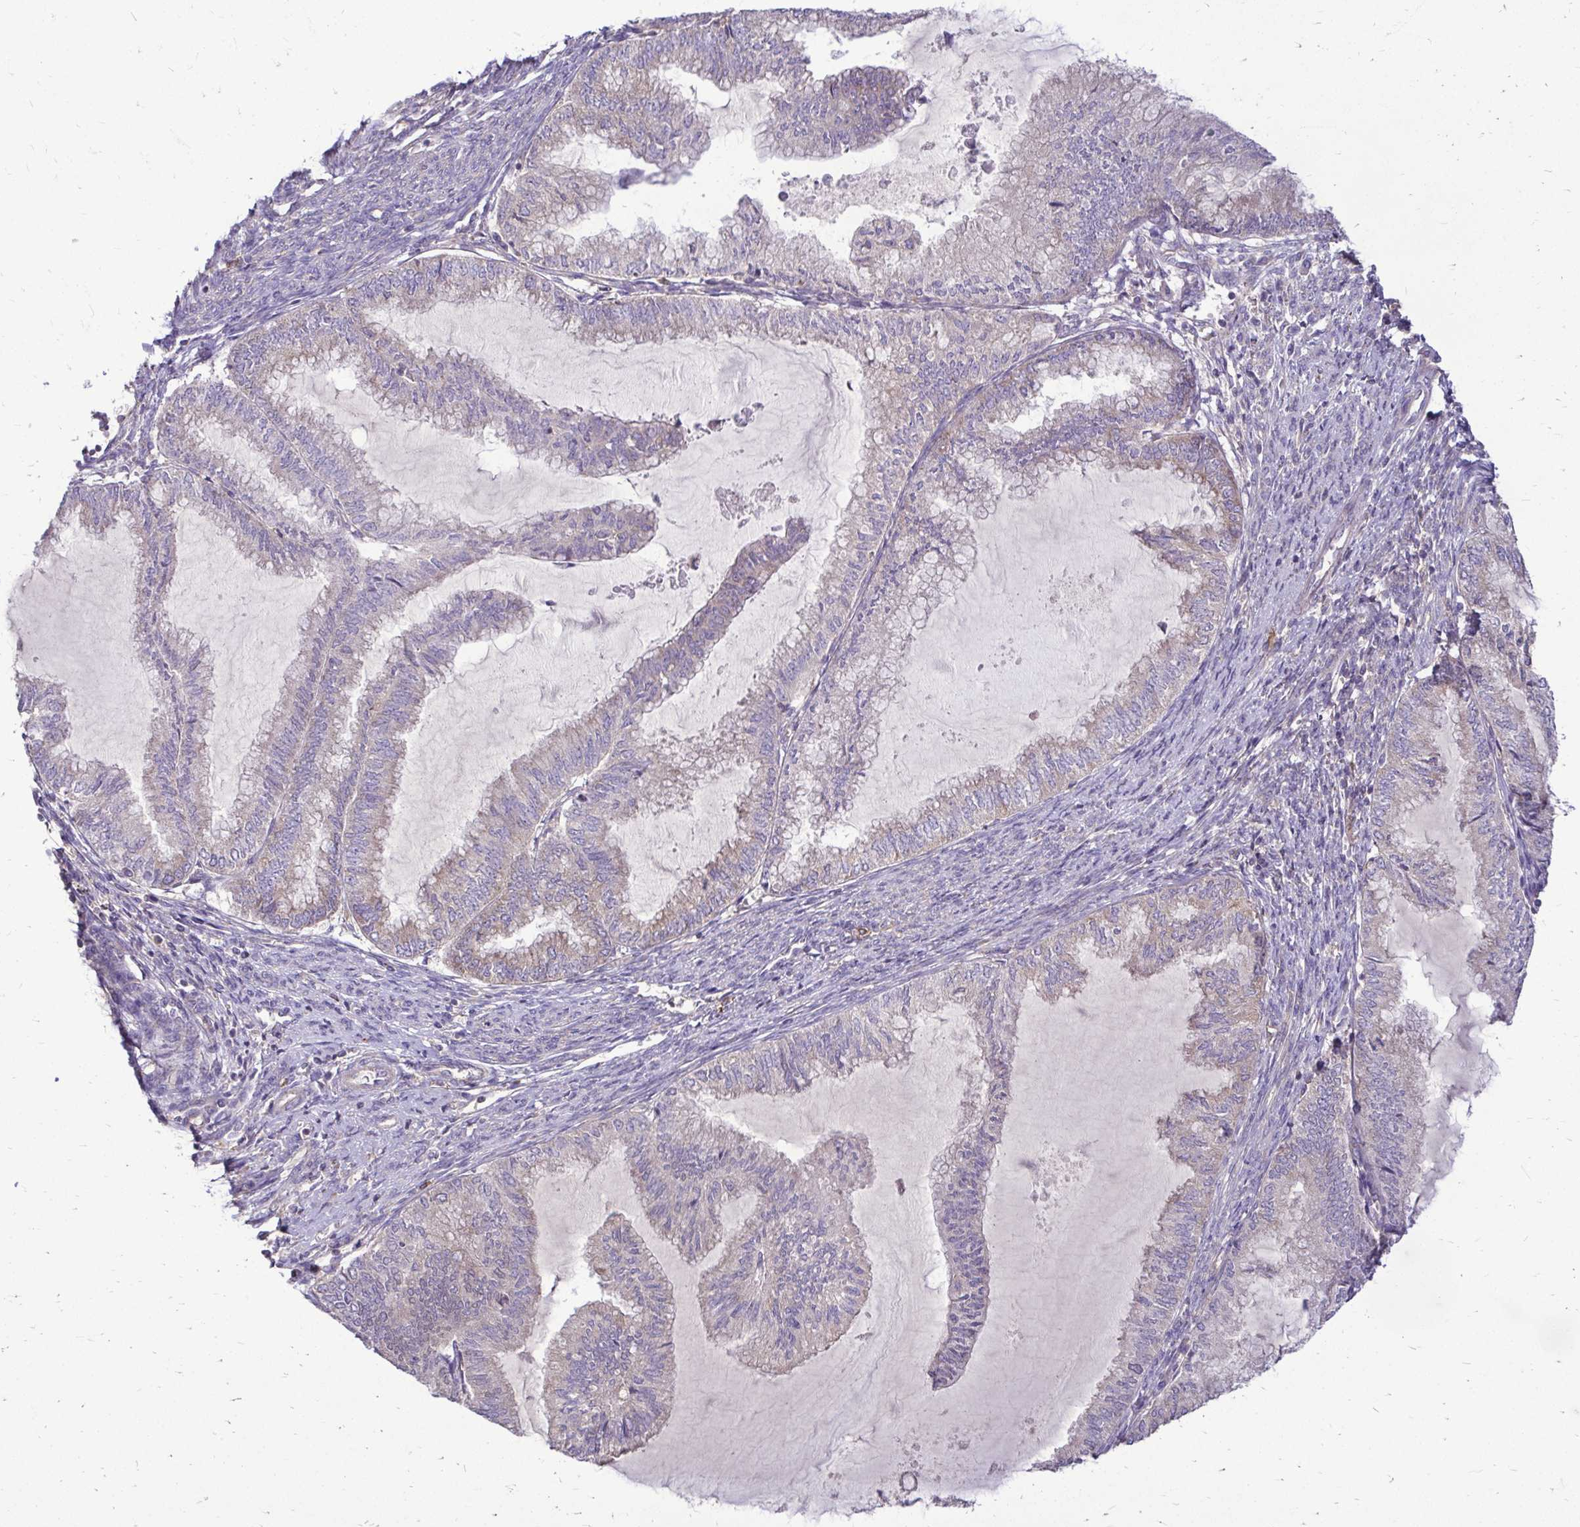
{"staining": {"intensity": "weak", "quantity": "25%-75%", "location": "cytoplasmic/membranous"}, "tissue": "endometrial cancer", "cell_type": "Tumor cells", "image_type": "cancer", "snomed": [{"axis": "morphology", "description": "Adenocarcinoma, NOS"}, {"axis": "topography", "description": "Endometrium"}], "caption": "DAB (3,3'-diaminobenzidine) immunohistochemical staining of endometrial cancer displays weak cytoplasmic/membranous protein staining in about 25%-75% of tumor cells. (DAB IHC, brown staining for protein, blue staining for nuclei).", "gene": "FMR1", "patient": {"sex": "female", "age": 79}}